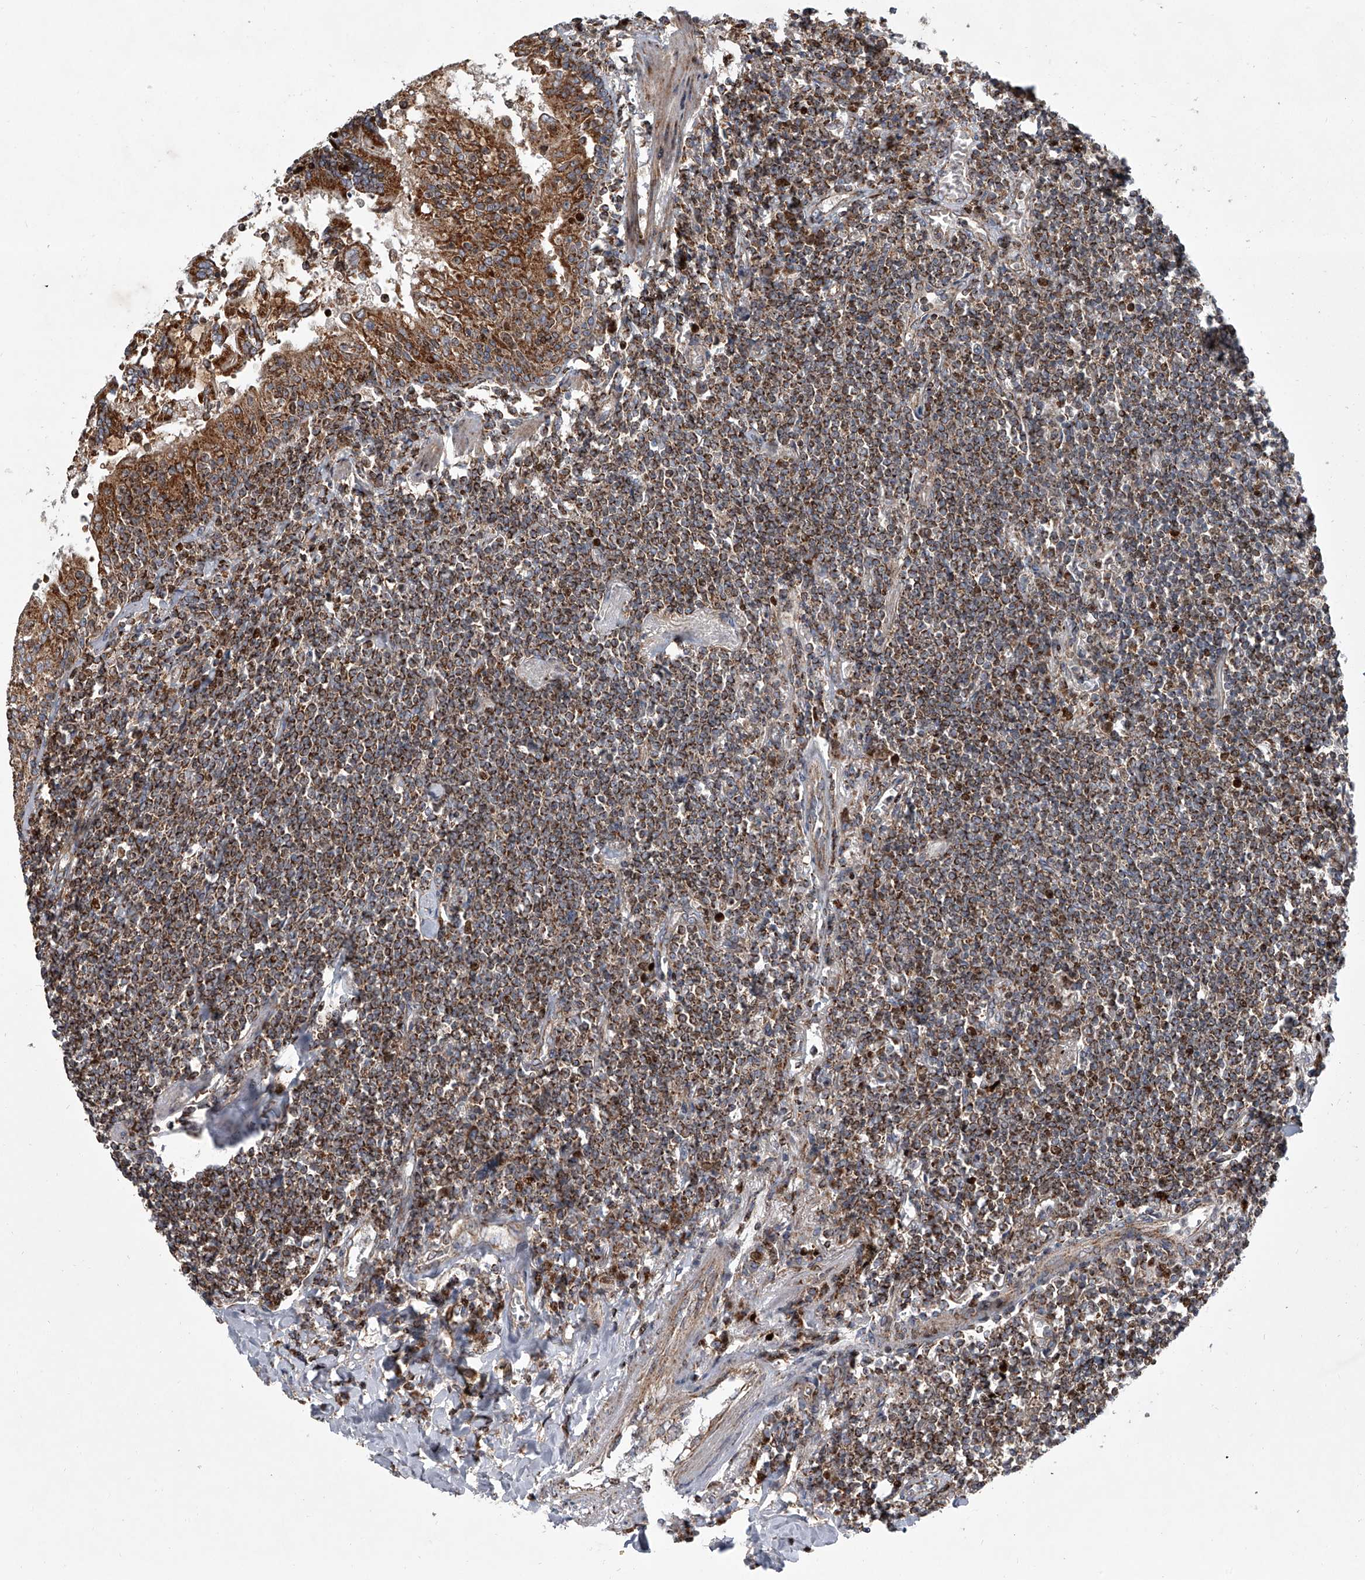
{"staining": {"intensity": "strong", "quantity": ">75%", "location": "cytoplasmic/membranous"}, "tissue": "lymphoma", "cell_type": "Tumor cells", "image_type": "cancer", "snomed": [{"axis": "morphology", "description": "Malignant lymphoma, non-Hodgkin's type, Low grade"}, {"axis": "topography", "description": "Lung"}], "caption": "The micrograph displays immunohistochemical staining of low-grade malignant lymphoma, non-Hodgkin's type. There is strong cytoplasmic/membranous expression is present in approximately >75% of tumor cells.", "gene": "STRADA", "patient": {"sex": "female", "age": 71}}